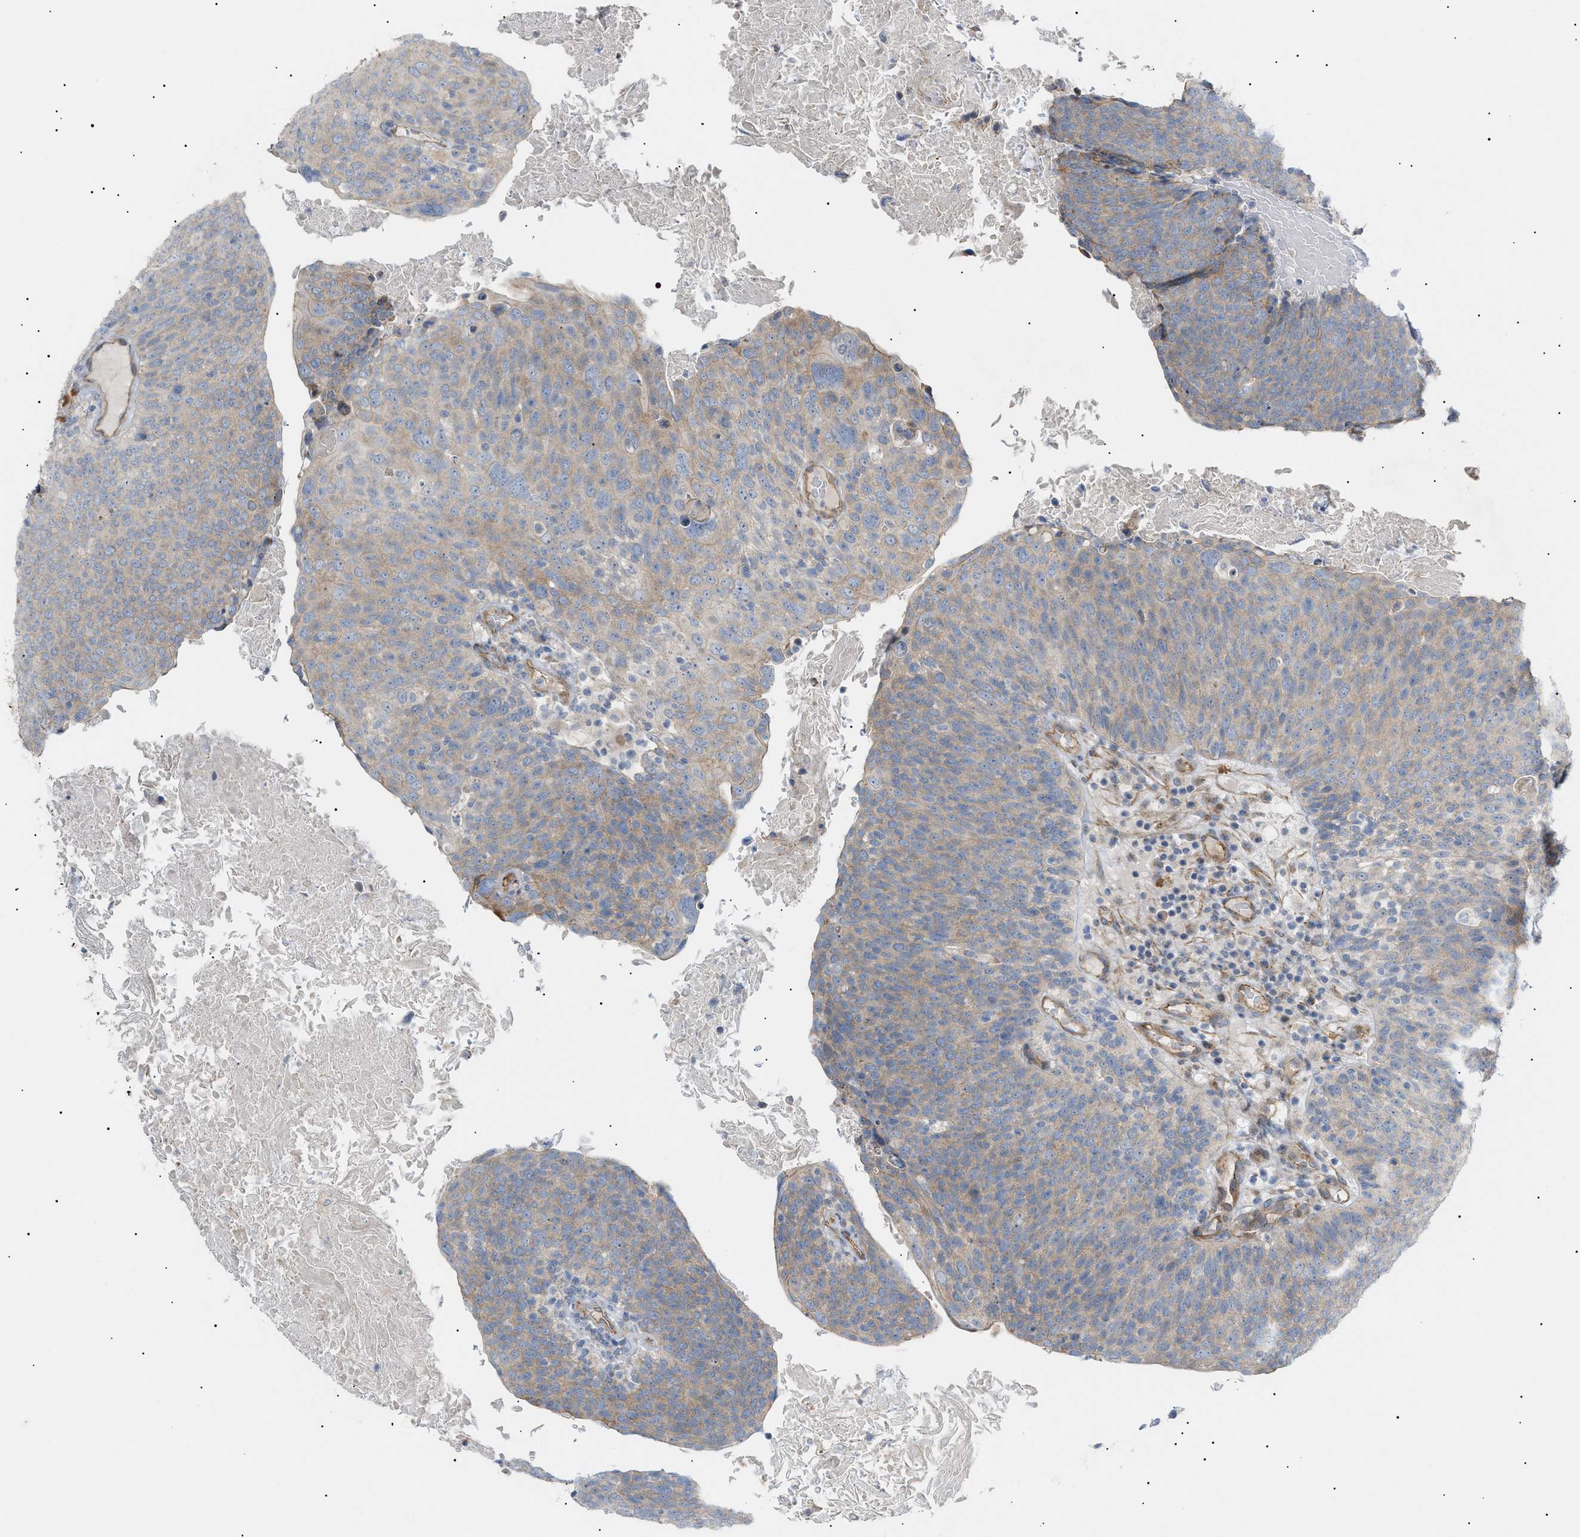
{"staining": {"intensity": "weak", "quantity": "25%-75%", "location": "cytoplasmic/membranous"}, "tissue": "head and neck cancer", "cell_type": "Tumor cells", "image_type": "cancer", "snomed": [{"axis": "morphology", "description": "Squamous cell carcinoma, NOS"}, {"axis": "morphology", "description": "Squamous cell carcinoma, metastatic, NOS"}, {"axis": "topography", "description": "Lymph node"}, {"axis": "topography", "description": "Head-Neck"}], "caption": "Immunohistochemistry image of human head and neck squamous cell carcinoma stained for a protein (brown), which exhibits low levels of weak cytoplasmic/membranous expression in approximately 25%-75% of tumor cells.", "gene": "ZFHX2", "patient": {"sex": "male", "age": 62}}